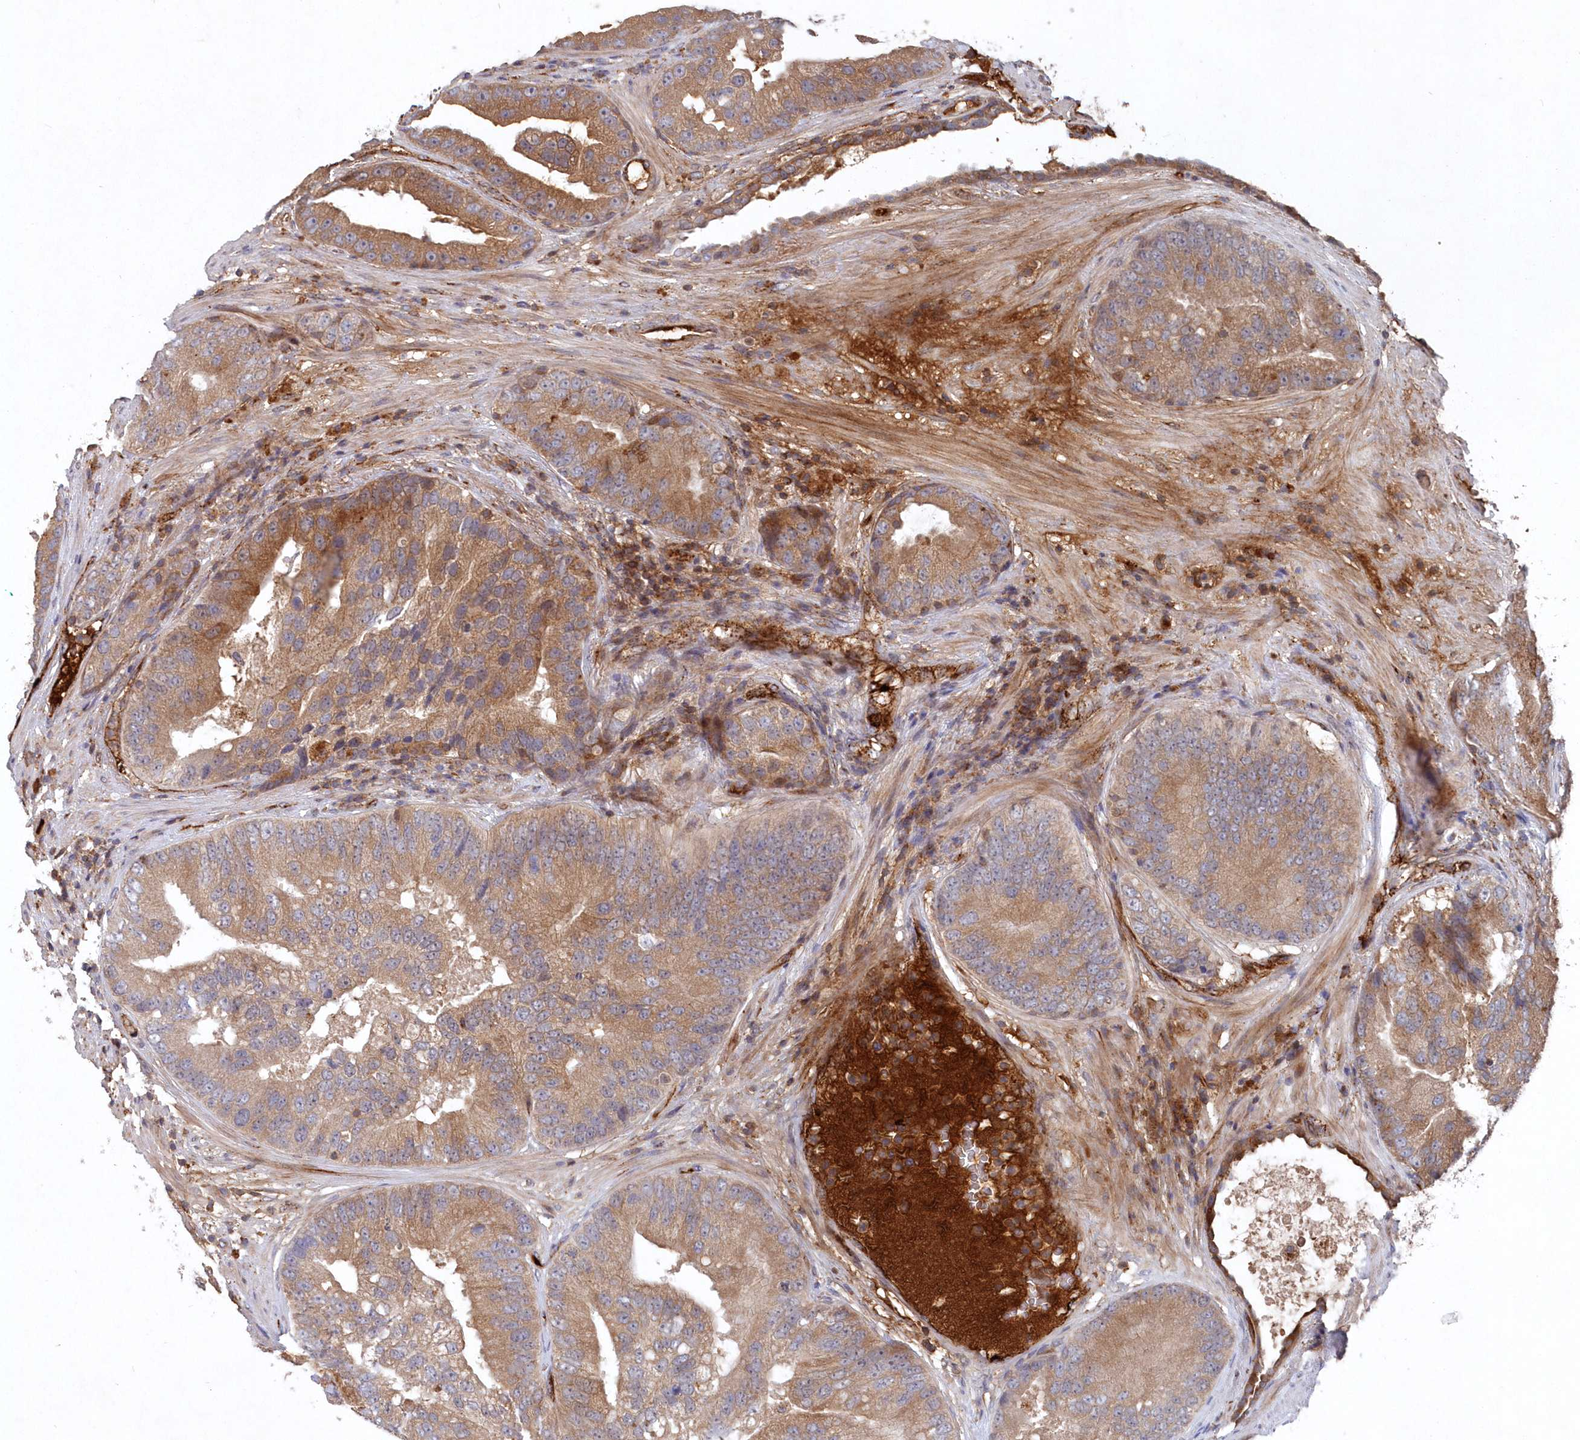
{"staining": {"intensity": "moderate", "quantity": ">75%", "location": "cytoplasmic/membranous"}, "tissue": "prostate cancer", "cell_type": "Tumor cells", "image_type": "cancer", "snomed": [{"axis": "morphology", "description": "Adenocarcinoma, High grade"}, {"axis": "topography", "description": "Prostate"}], "caption": "High-power microscopy captured an IHC photomicrograph of high-grade adenocarcinoma (prostate), revealing moderate cytoplasmic/membranous positivity in about >75% of tumor cells.", "gene": "ABHD14B", "patient": {"sex": "male", "age": 70}}